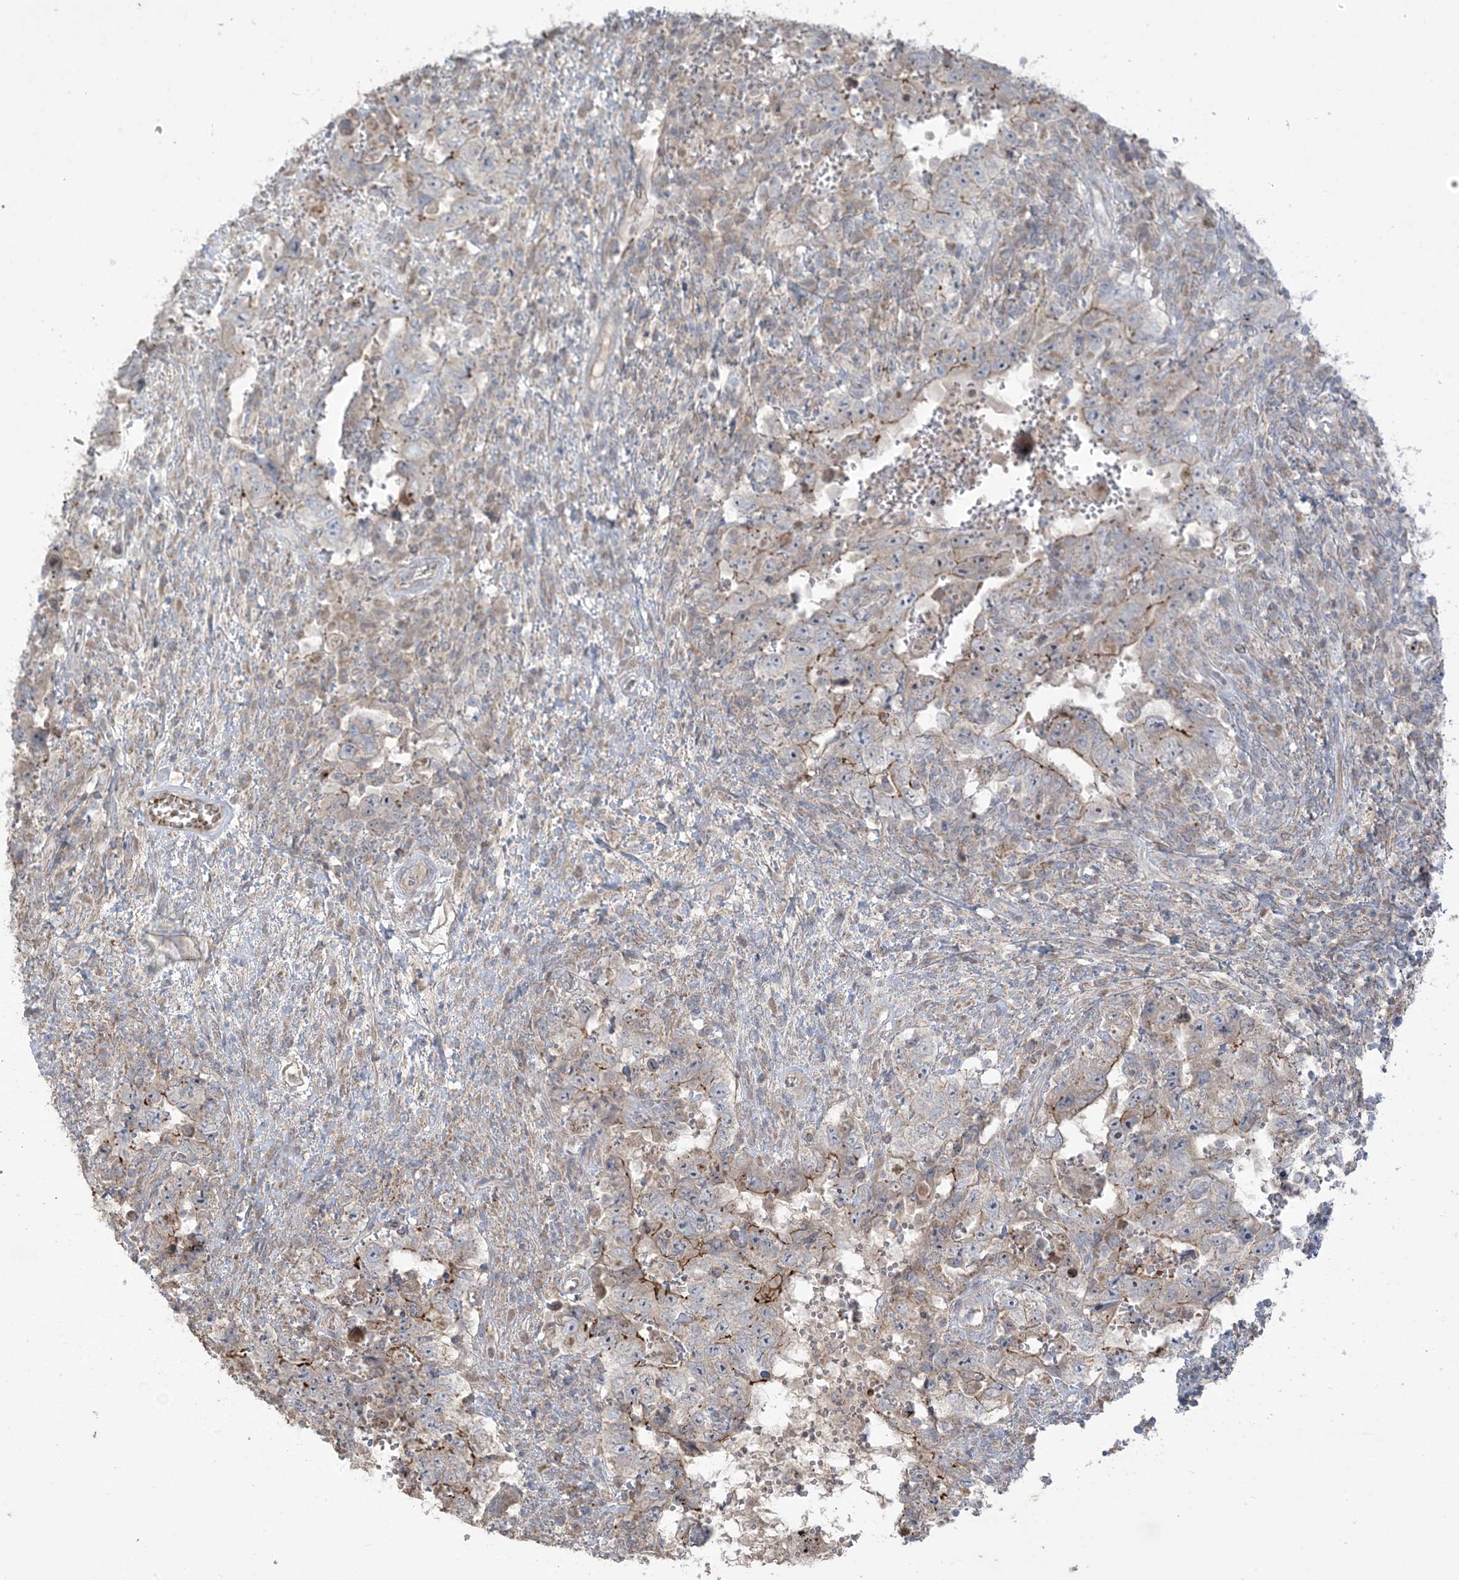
{"staining": {"intensity": "moderate", "quantity": "<25%", "location": "cytoplasmic/membranous"}, "tissue": "testis cancer", "cell_type": "Tumor cells", "image_type": "cancer", "snomed": [{"axis": "morphology", "description": "Carcinoma, Embryonal, NOS"}, {"axis": "topography", "description": "Testis"}], "caption": "Tumor cells show moderate cytoplasmic/membranous expression in approximately <25% of cells in testis cancer. (Brightfield microscopy of DAB IHC at high magnification).", "gene": "KLHL18", "patient": {"sex": "male", "age": 26}}